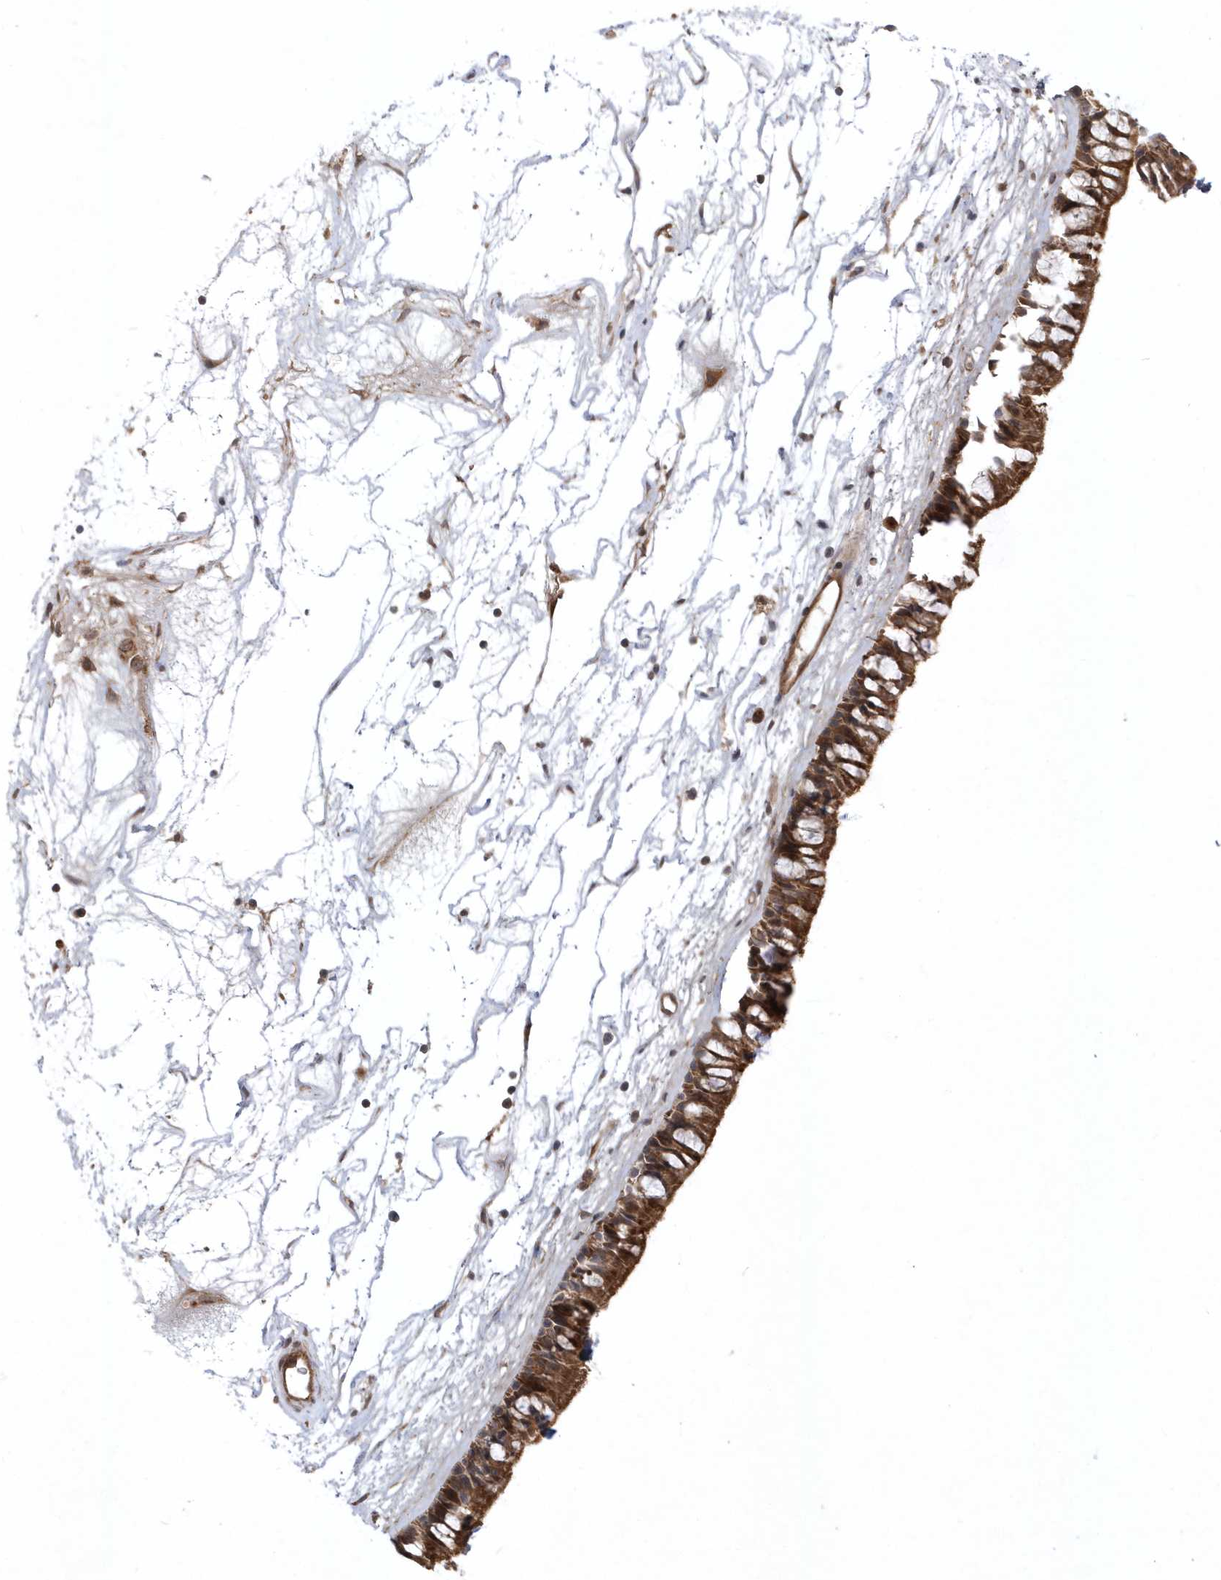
{"staining": {"intensity": "strong", "quantity": ">75%", "location": "cytoplasmic/membranous"}, "tissue": "nasopharynx", "cell_type": "Respiratory epithelial cells", "image_type": "normal", "snomed": [{"axis": "morphology", "description": "Normal tissue, NOS"}, {"axis": "topography", "description": "Nasopharynx"}], "caption": "This micrograph reveals immunohistochemistry staining of benign human nasopharynx, with high strong cytoplasmic/membranous expression in about >75% of respiratory epithelial cells.", "gene": "GFM2", "patient": {"sex": "male", "age": 64}}